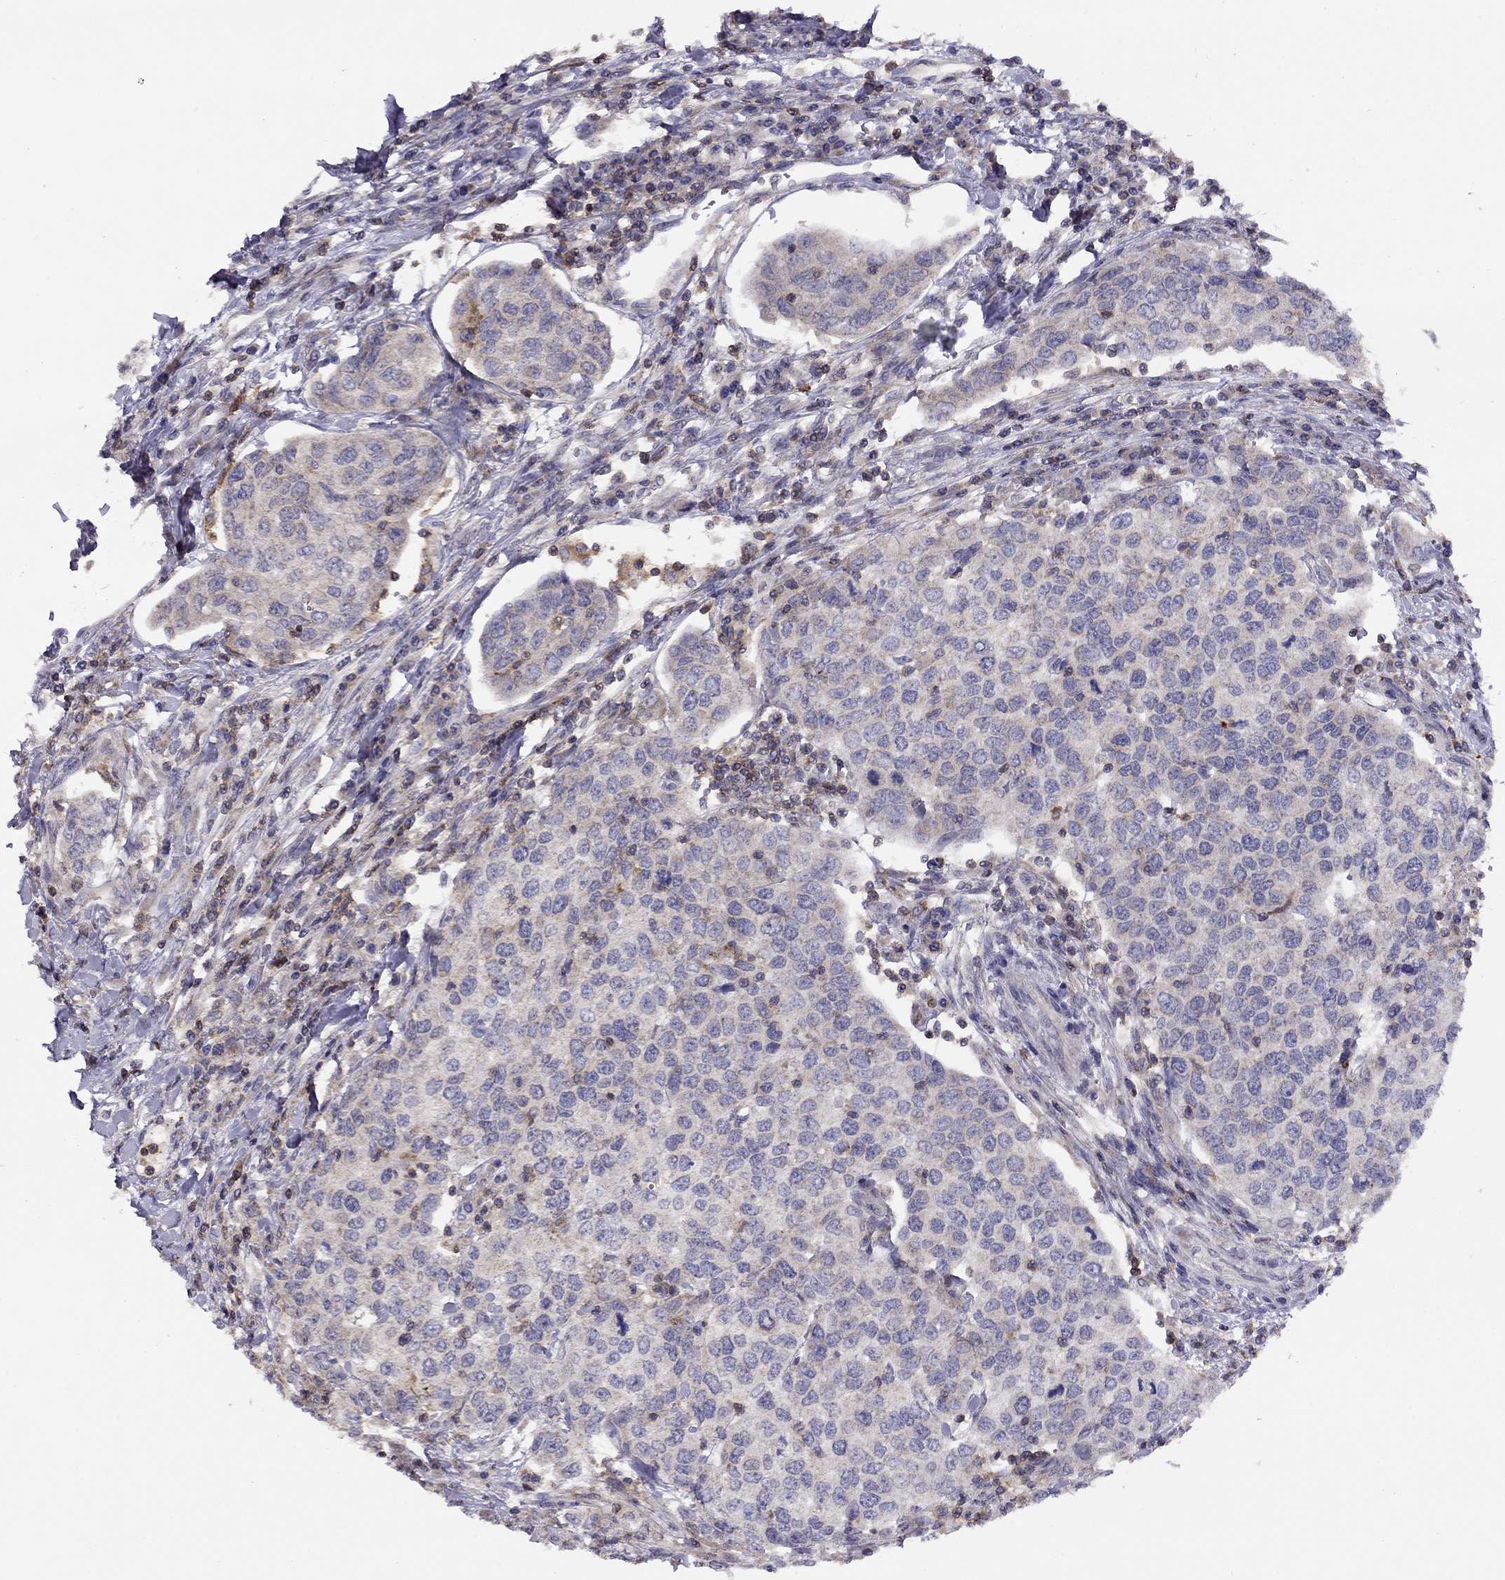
{"staining": {"intensity": "negative", "quantity": "none", "location": "none"}, "tissue": "urothelial cancer", "cell_type": "Tumor cells", "image_type": "cancer", "snomed": [{"axis": "morphology", "description": "Urothelial carcinoma, High grade"}, {"axis": "topography", "description": "Urinary bladder"}], "caption": "Immunohistochemistry histopathology image of human high-grade urothelial carcinoma stained for a protein (brown), which displays no positivity in tumor cells.", "gene": "CITED1", "patient": {"sex": "female", "age": 78}}